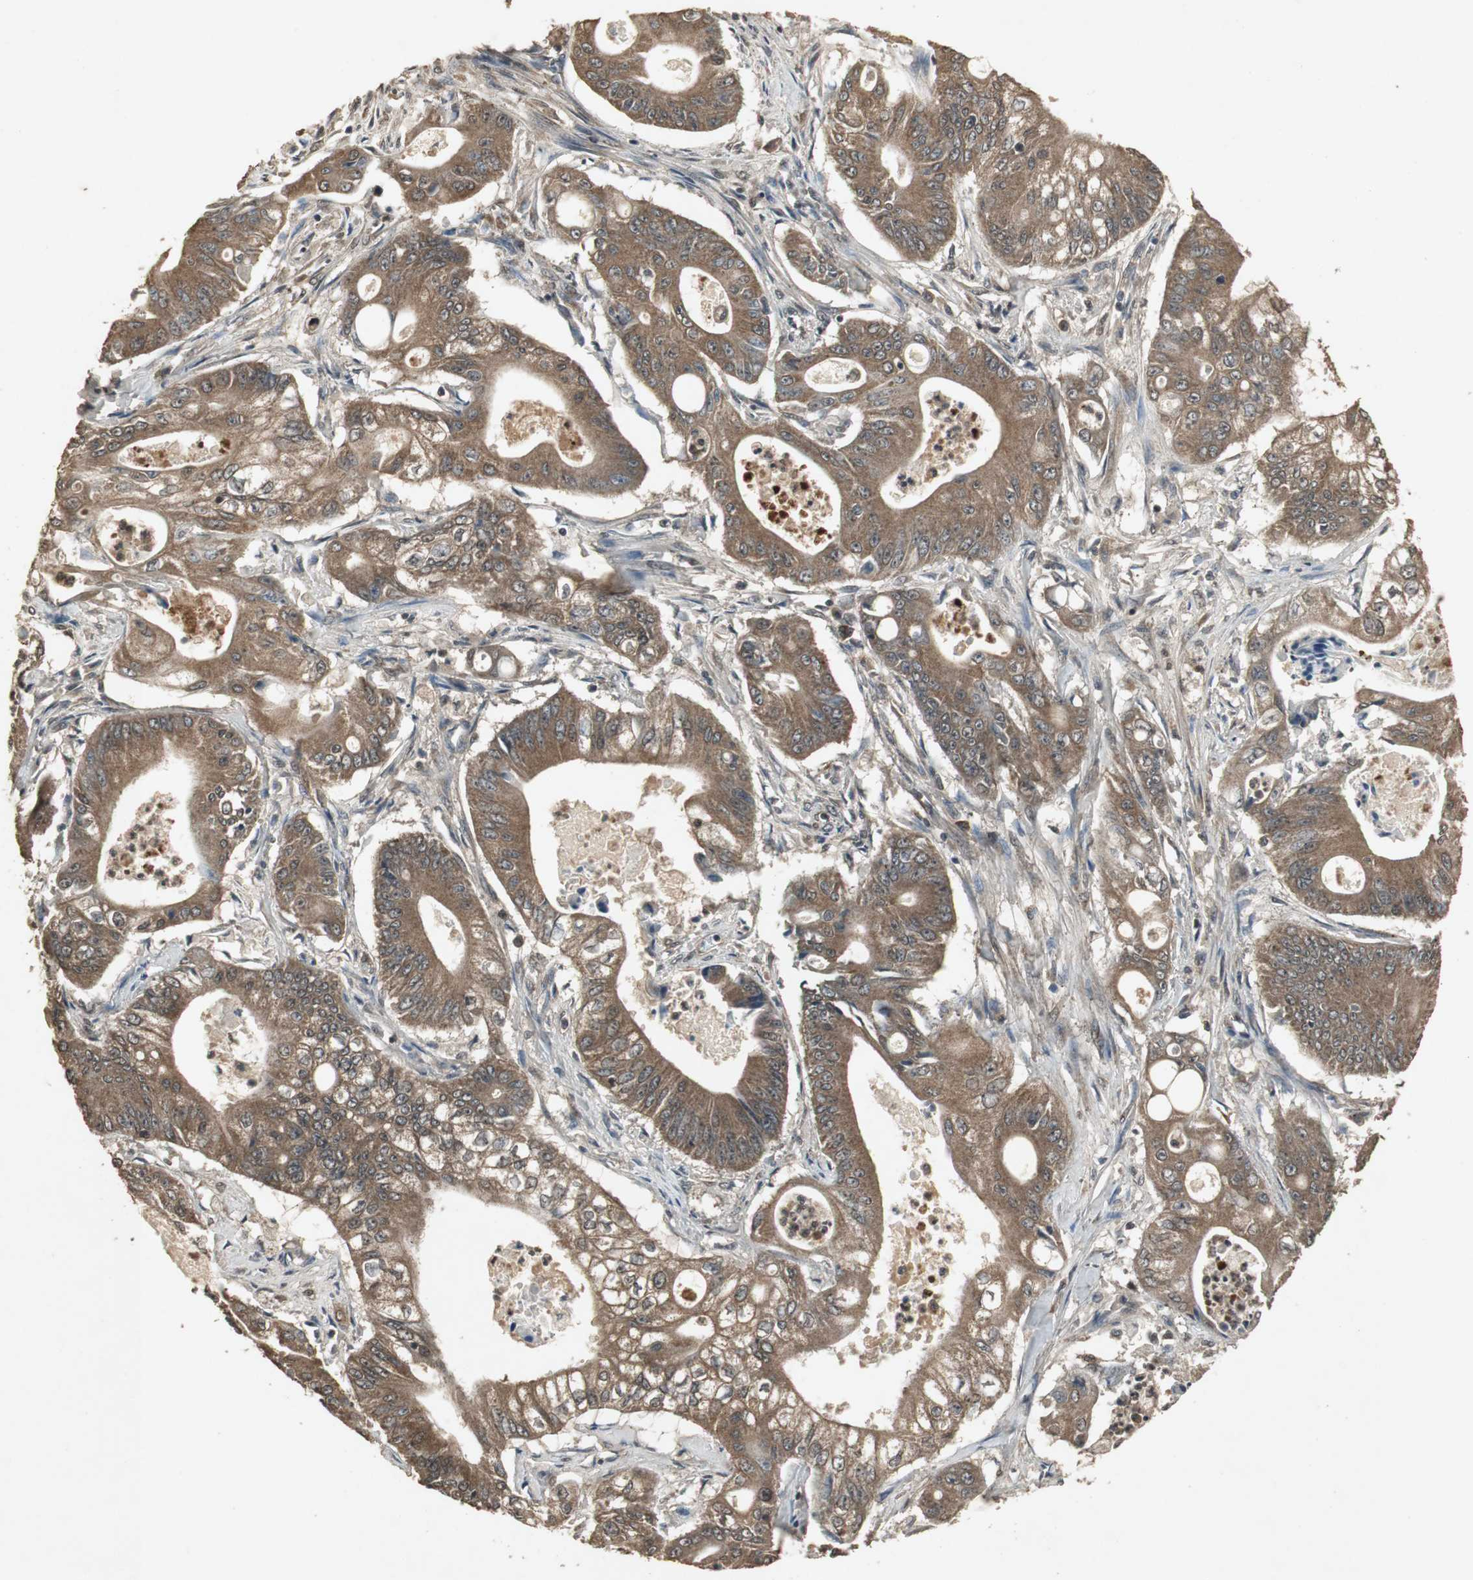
{"staining": {"intensity": "moderate", "quantity": ">75%", "location": "cytoplasmic/membranous"}, "tissue": "pancreatic cancer", "cell_type": "Tumor cells", "image_type": "cancer", "snomed": [{"axis": "morphology", "description": "Normal tissue, NOS"}, {"axis": "topography", "description": "Lymph node"}], "caption": "IHC of human pancreatic cancer exhibits medium levels of moderate cytoplasmic/membranous expression in about >75% of tumor cells. Using DAB (3,3'-diaminobenzidine) (brown) and hematoxylin (blue) stains, captured at high magnification using brightfield microscopy.", "gene": "EMX1", "patient": {"sex": "male", "age": 62}}